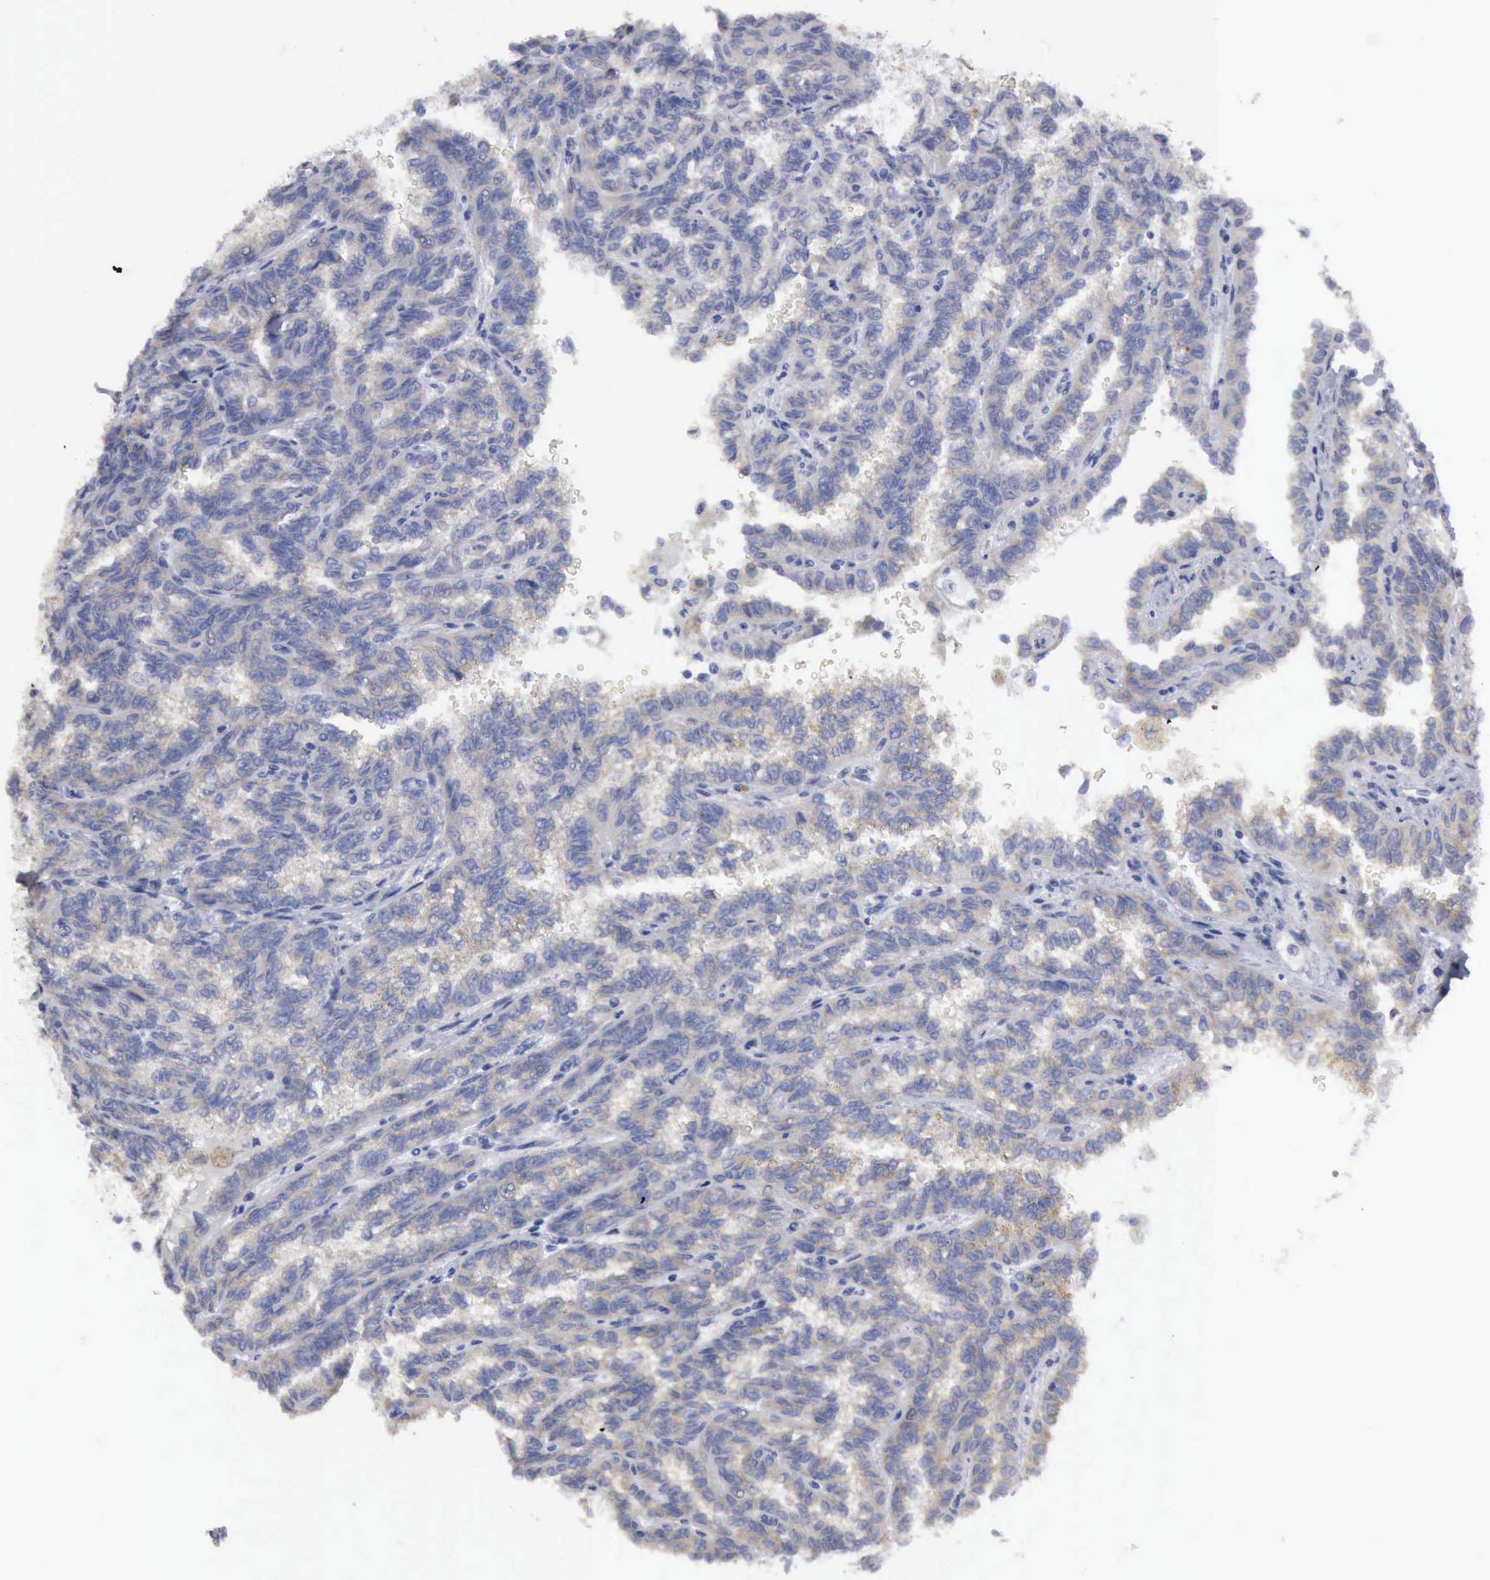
{"staining": {"intensity": "weak", "quantity": "<25%", "location": "cytoplasmic/membranous"}, "tissue": "renal cancer", "cell_type": "Tumor cells", "image_type": "cancer", "snomed": [{"axis": "morphology", "description": "Inflammation, NOS"}, {"axis": "morphology", "description": "Adenocarcinoma, NOS"}, {"axis": "topography", "description": "Kidney"}], "caption": "IHC micrograph of neoplastic tissue: human renal cancer stained with DAB exhibits no significant protein staining in tumor cells.", "gene": "TXLNG", "patient": {"sex": "male", "age": 68}}